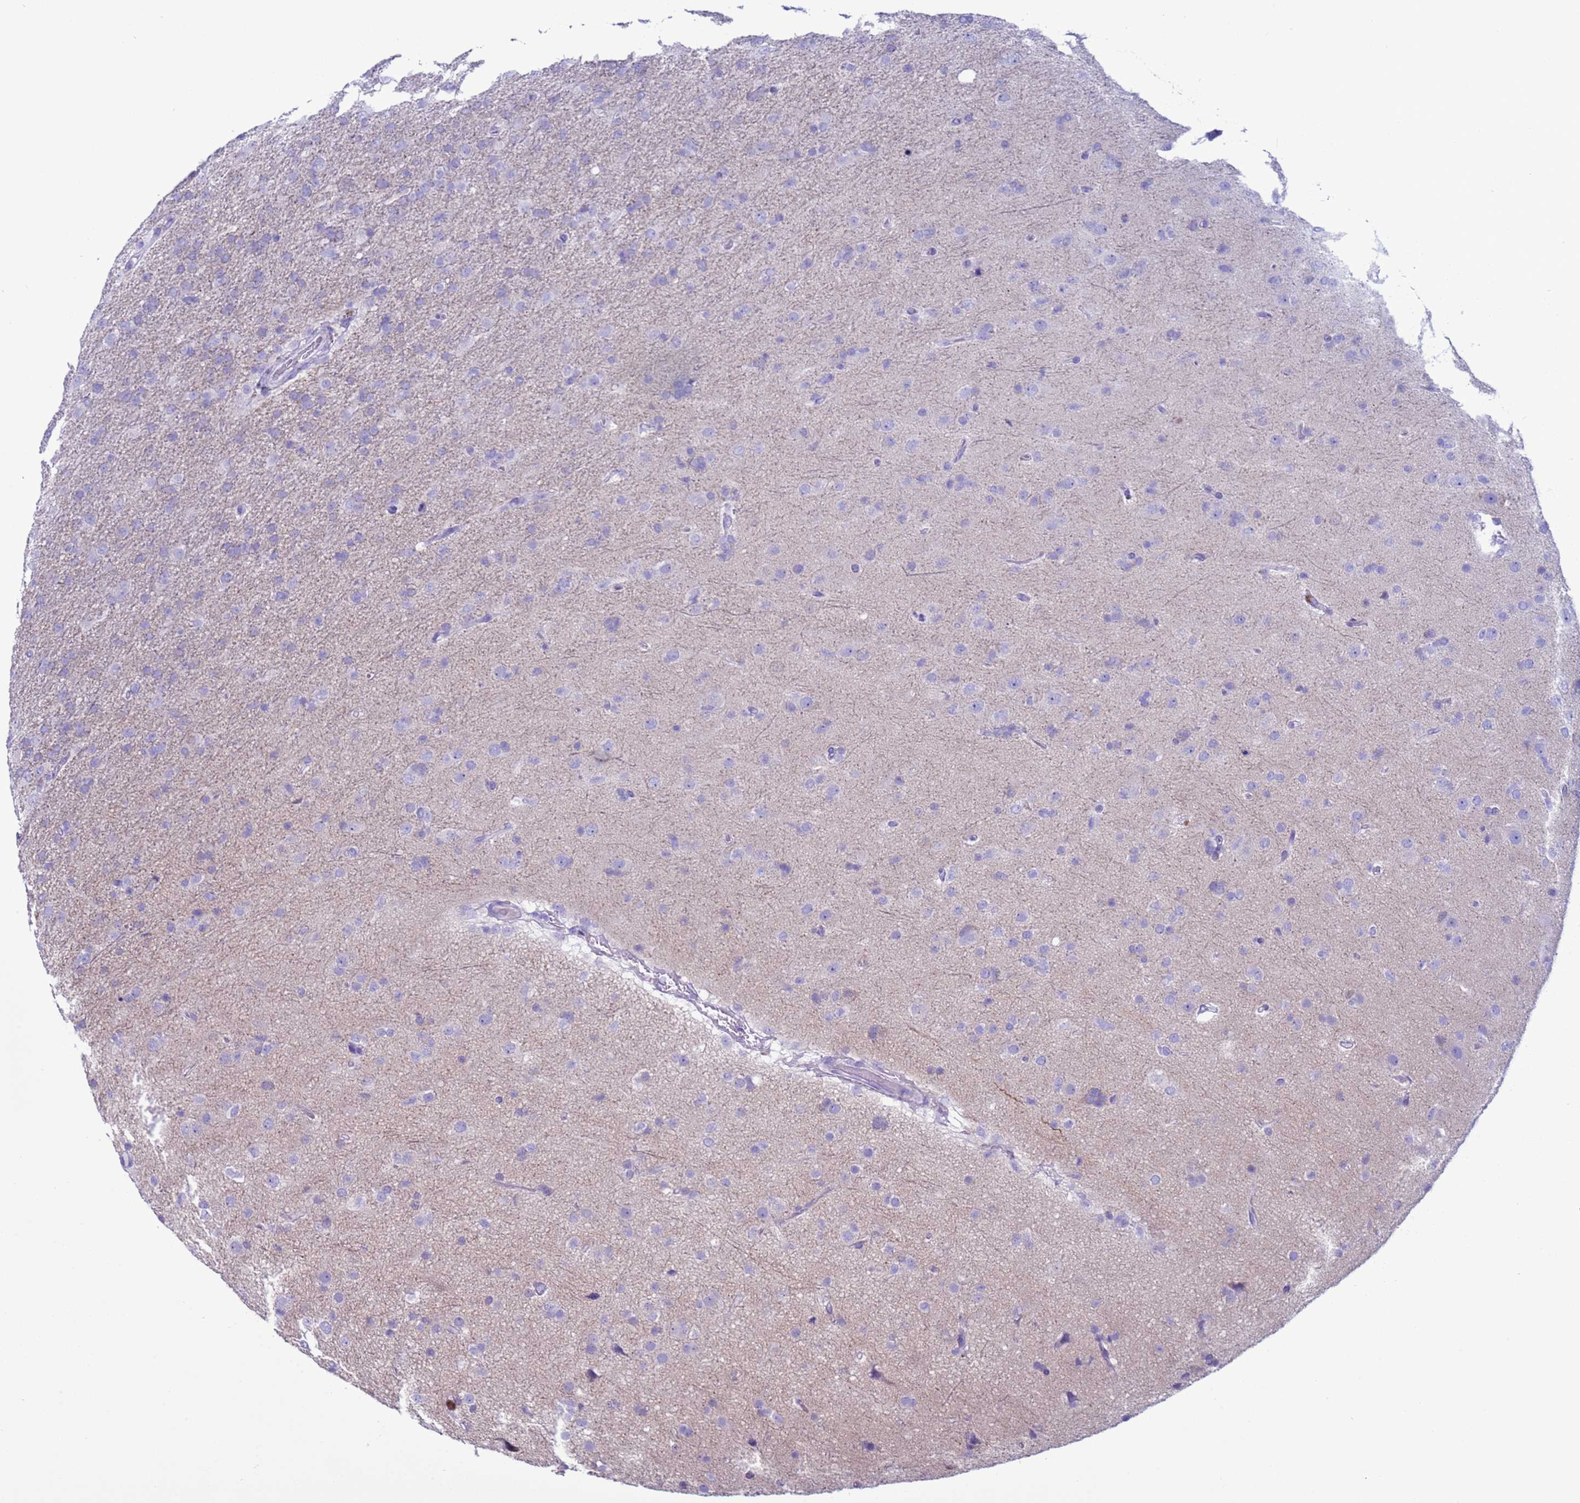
{"staining": {"intensity": "negative", "quantity": "none", "location": "none"}, "tissue": "glioma", "cell_type": "Tumor cells", "image_type": "cancer", "snomed": [{"axis": "morphology", "description": "Glioma, malignant, Low grade"}, {"axis": "topography", "description": "Brain"}], "caption": "Immunohistochemistry (IHC) of human malignant low-grade glioma demonstrates no expression in tumor cells. (Brightfield microscopy of DAB immunohistochemistry at high magnification).", "gene": "CST4", "patient": {"sex": "male", "age": 65}}